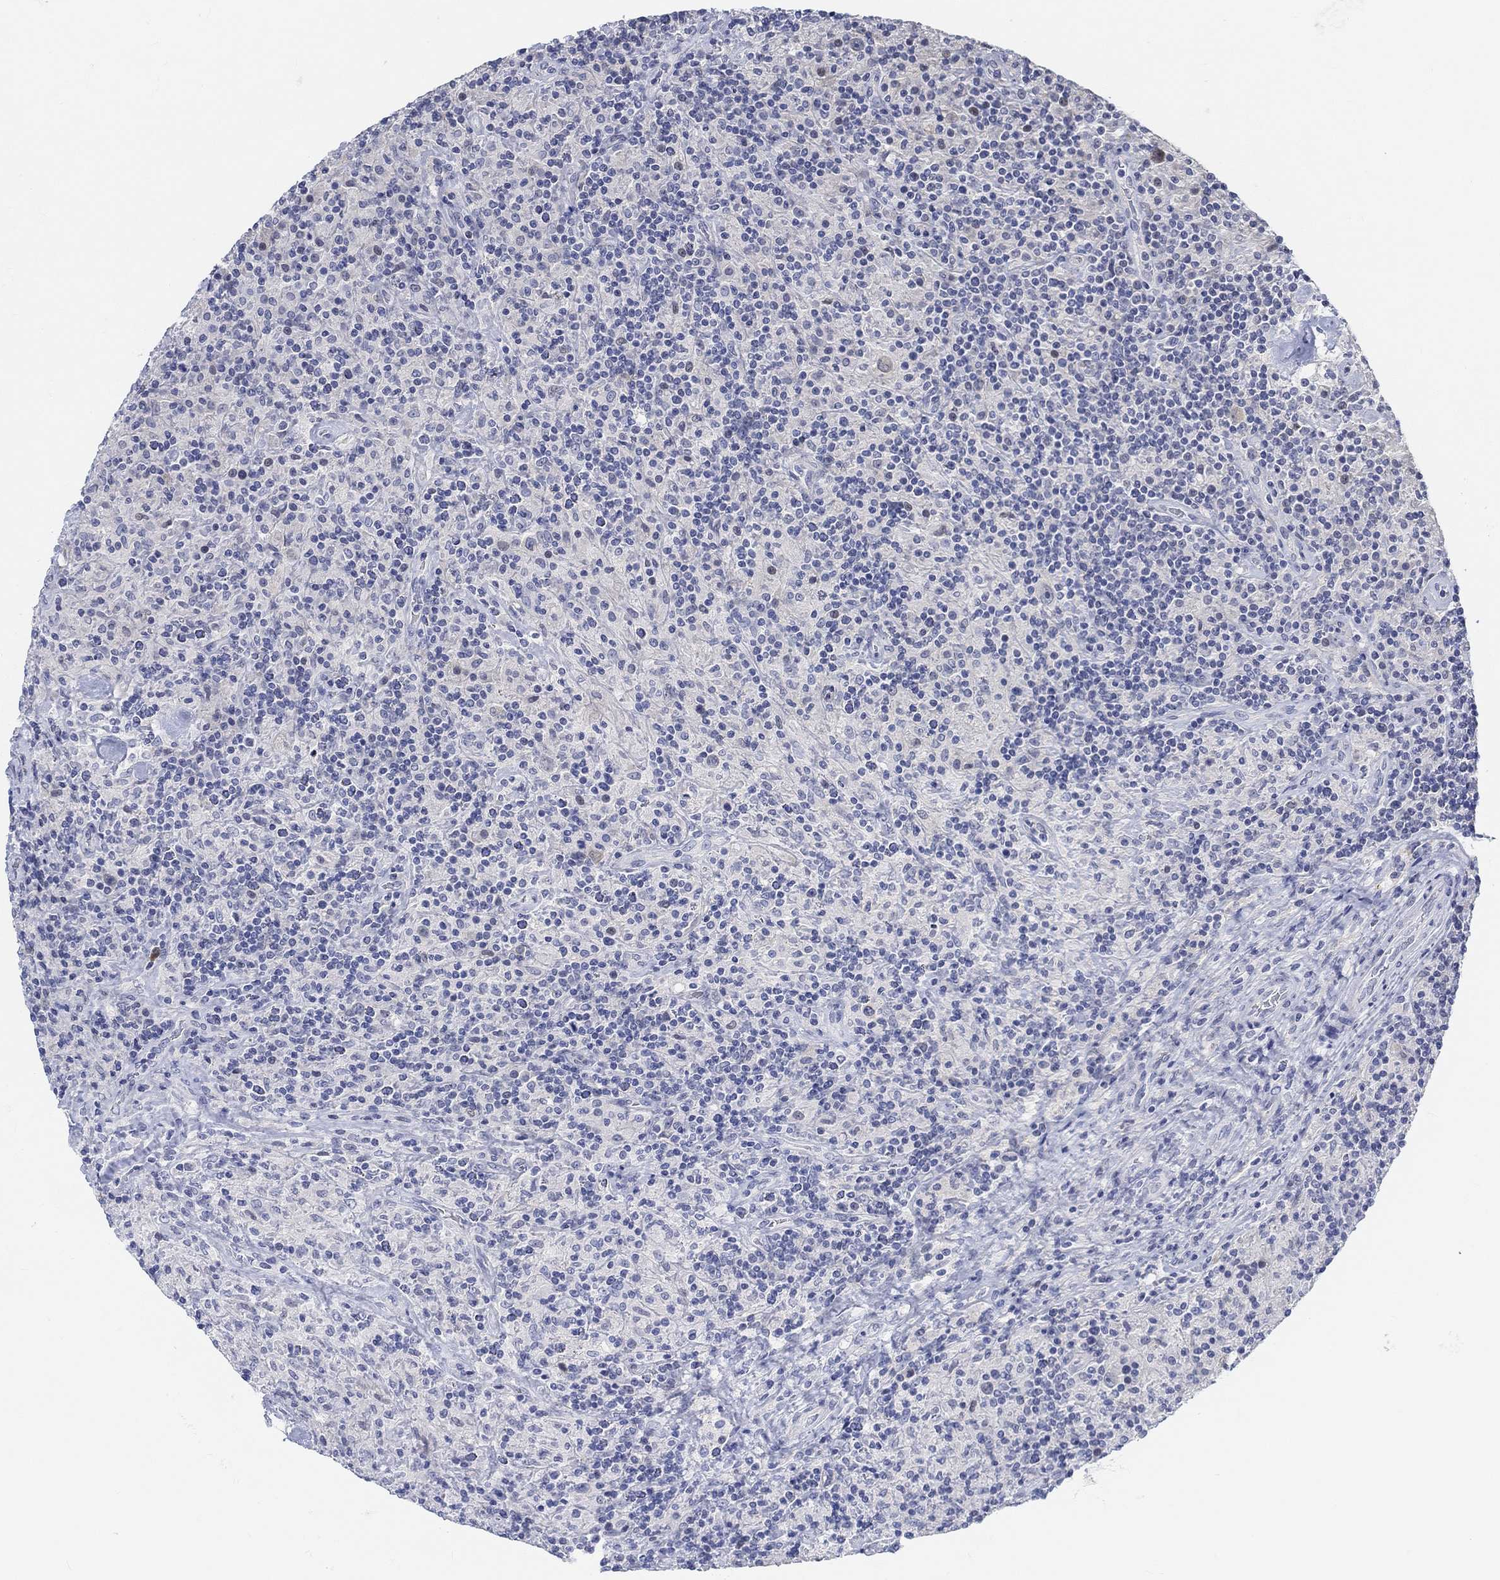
{"staining": {"intensity": "negative", "quantity": "none", "location": "none"}, "tissue": "lymphoma", "cell_type": "Tumor cells", "image_type": "cancer", "snomed": [{"axis": "morphology", "description": "Hodgkin's disease, NOS"}, {"axis": "topography", "description": "Lymph node"}], "caption": "This is an IHC image of human Hodgkin's disease. There is no expression in tumor cells.", "gene": "SNTG2", "patient": {"sex": "male", "age": 70}}